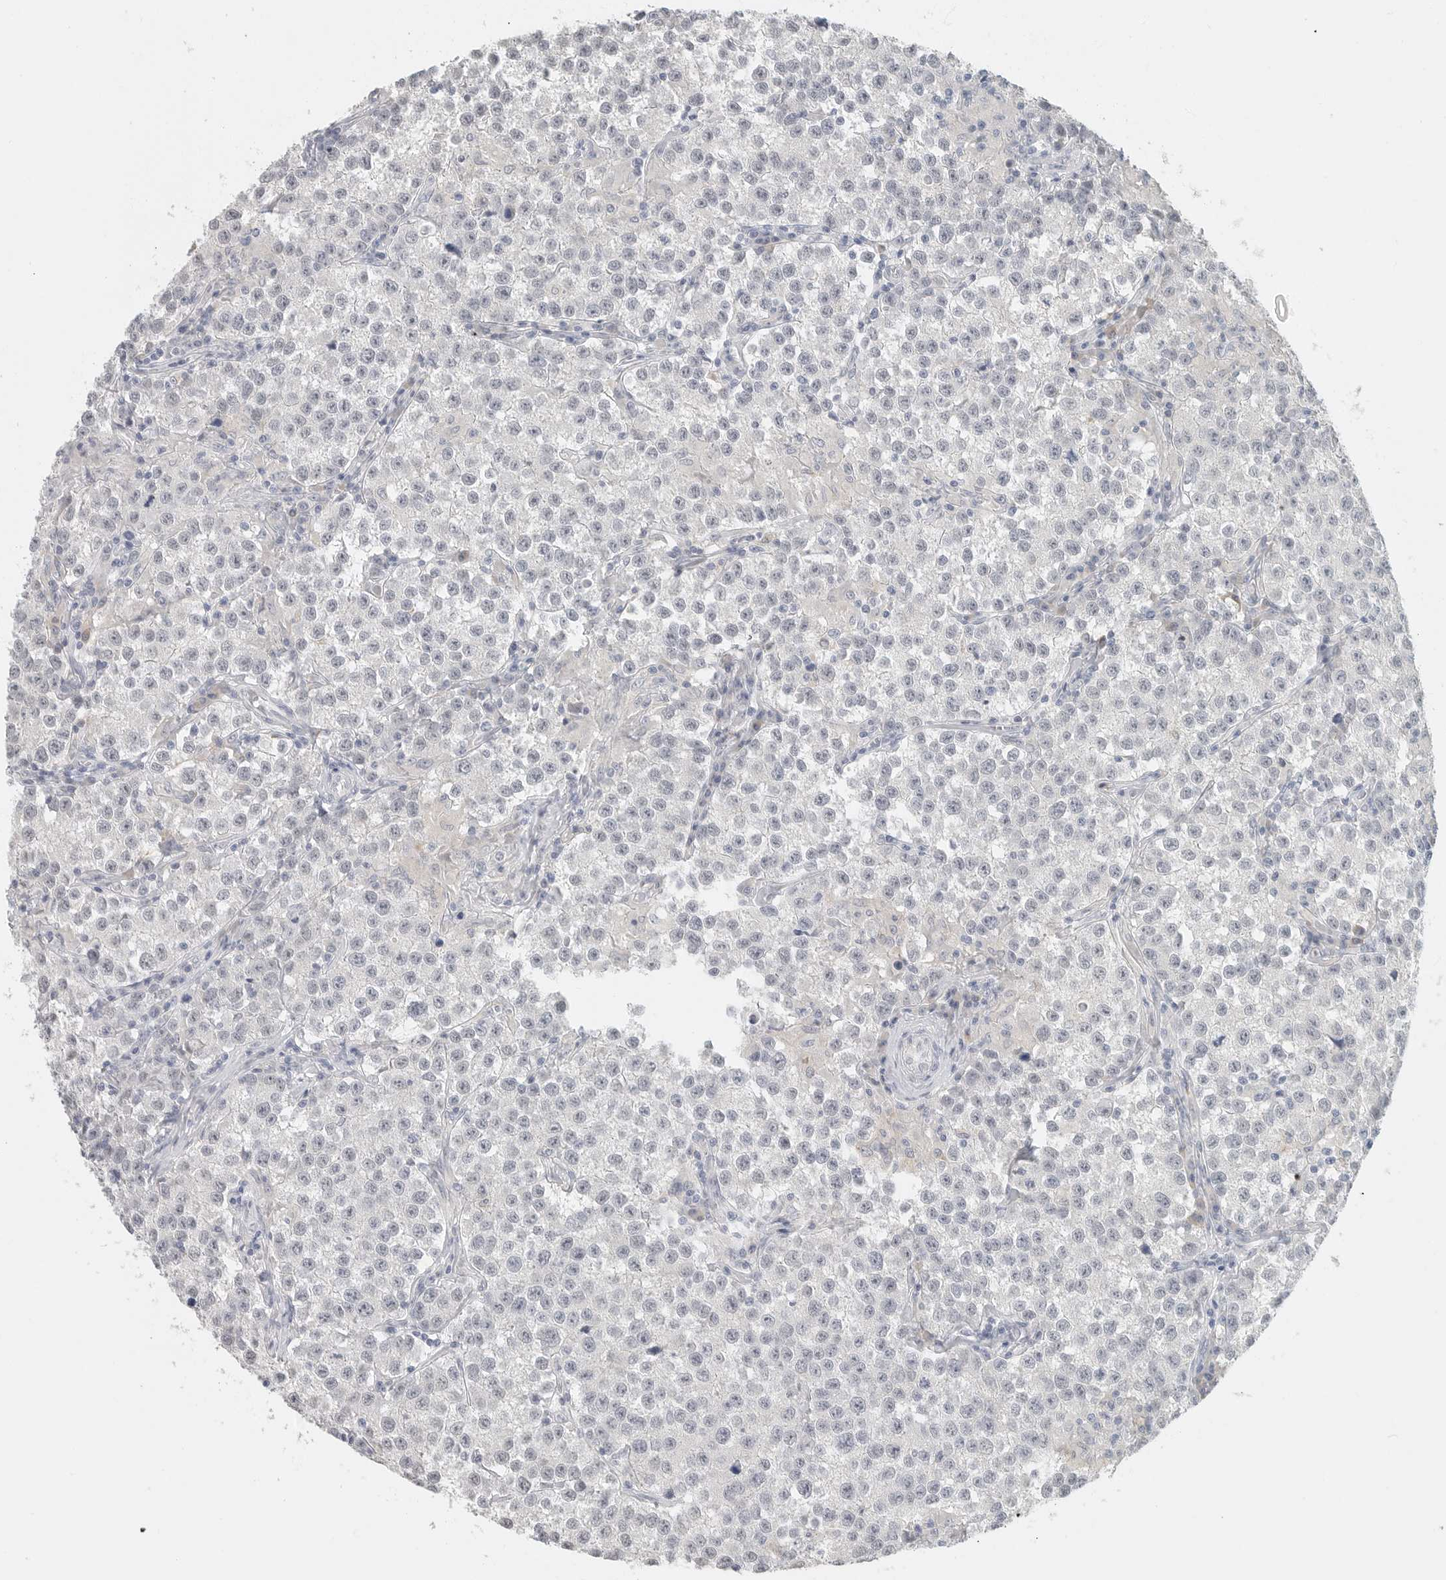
{"staining": {"intensity": "negative", "quantity": "none", "location": "none"}, "tissue": "testis cancer", "cell_type": "Tumor cells", "image_type": "cancer", "snomed": [{"axis": "morphology", "description": "Seminoma, NOS"}, {"axis": "morphology", "description": "Carcinoma, Embryonal, NOS"}, {"axis": "topography", "description": "Testis"}], "caption": "This histopathology image is of testis cancer stained with IHC to label a protein in brown with the nuclei are counter-stained blue. There is no expression in tumor cells.", "gene": "PAM", "patient": {"sex": "male", "age": 43}}